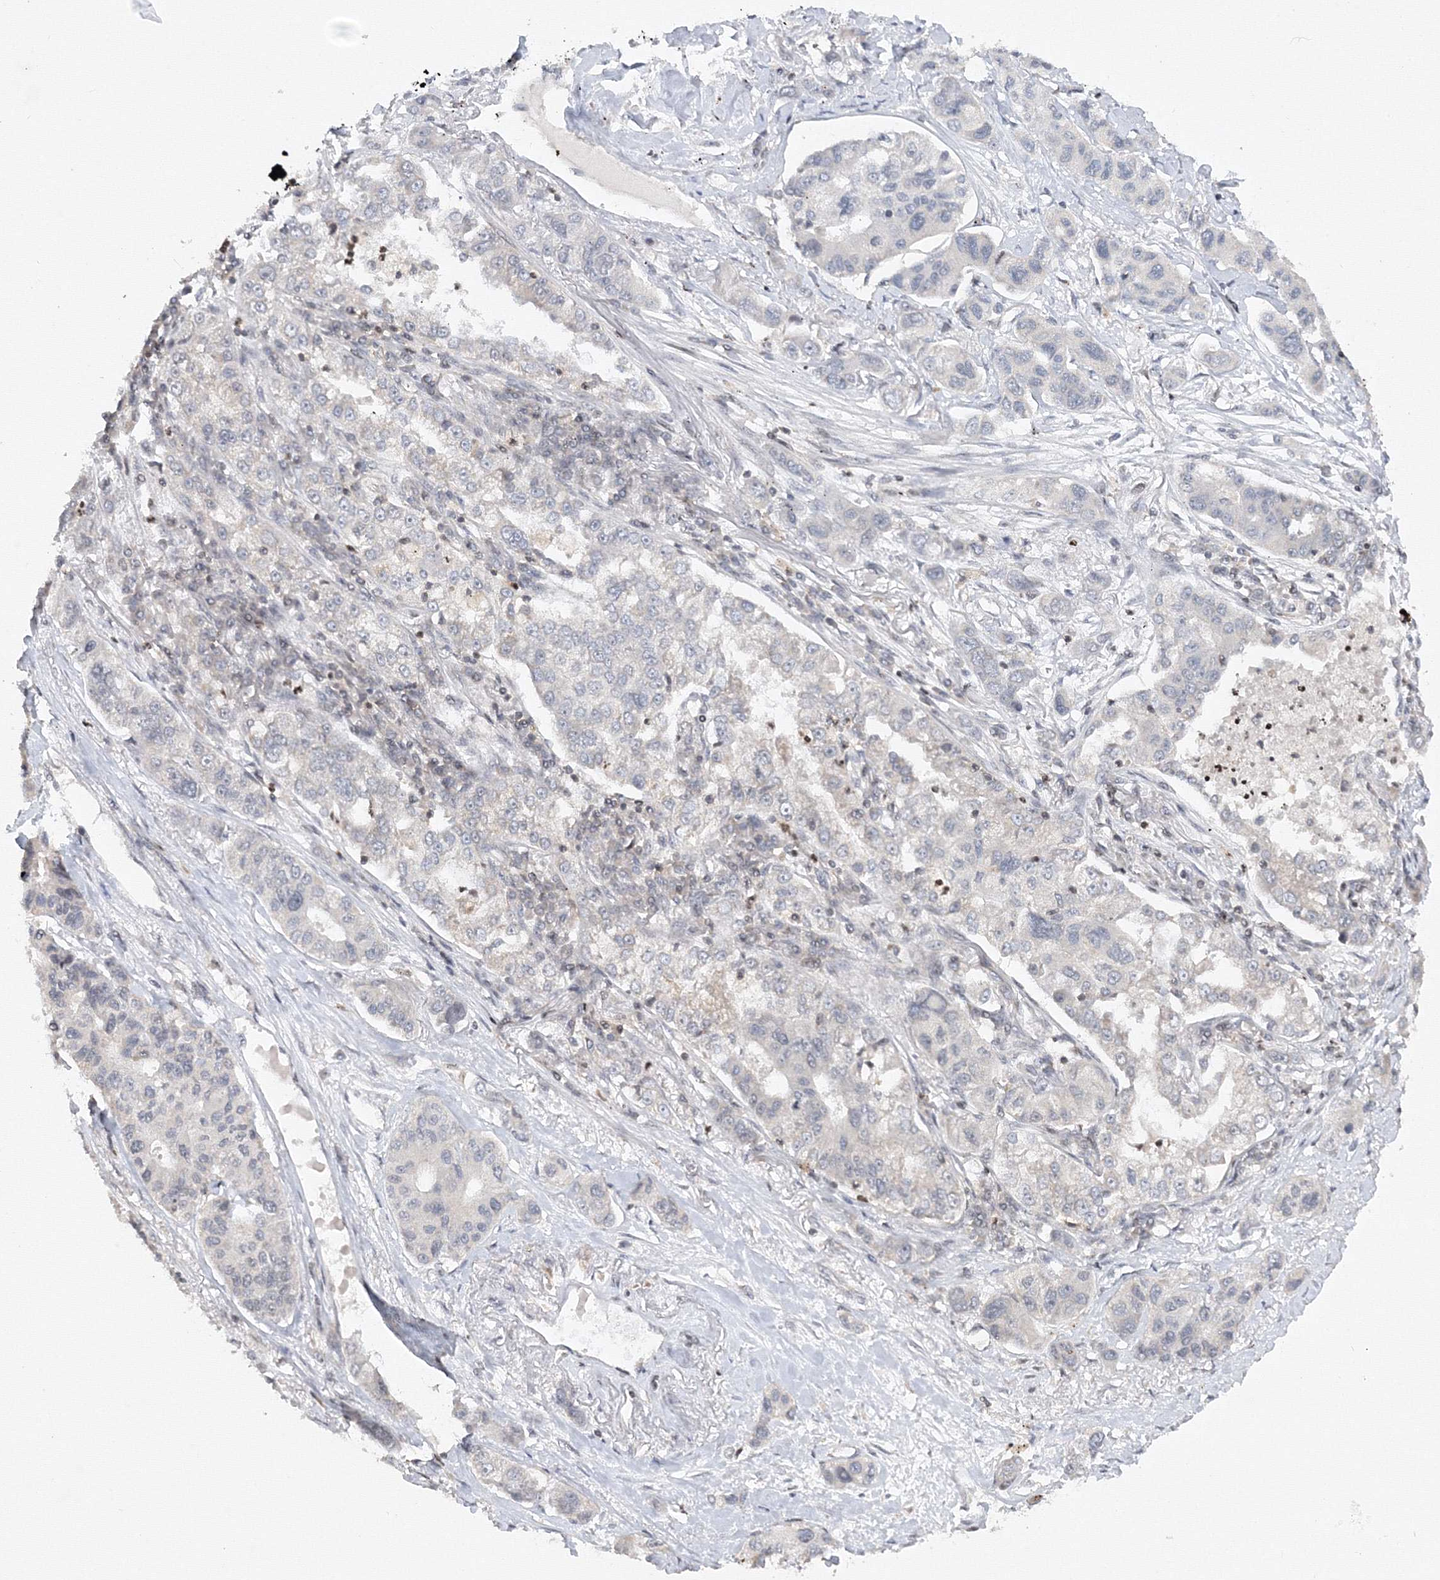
{"staining": {"intensity": "negative", "quantity": "none", "location": "none"}, "tissue": "lung cancer", "cell_type": "Tumor cells", "image_type": "cancer", "snomed": [{"axis": "morphology", "description": "Adenocarcinoma, NOS"}, {"axis": "topography", "description": "Lung"}], "caption": "Tumor cells are negative for brown protein staining in lung cancer.", "gene": "MKRN2", "patient": {"sex": "male", "age": 49}}